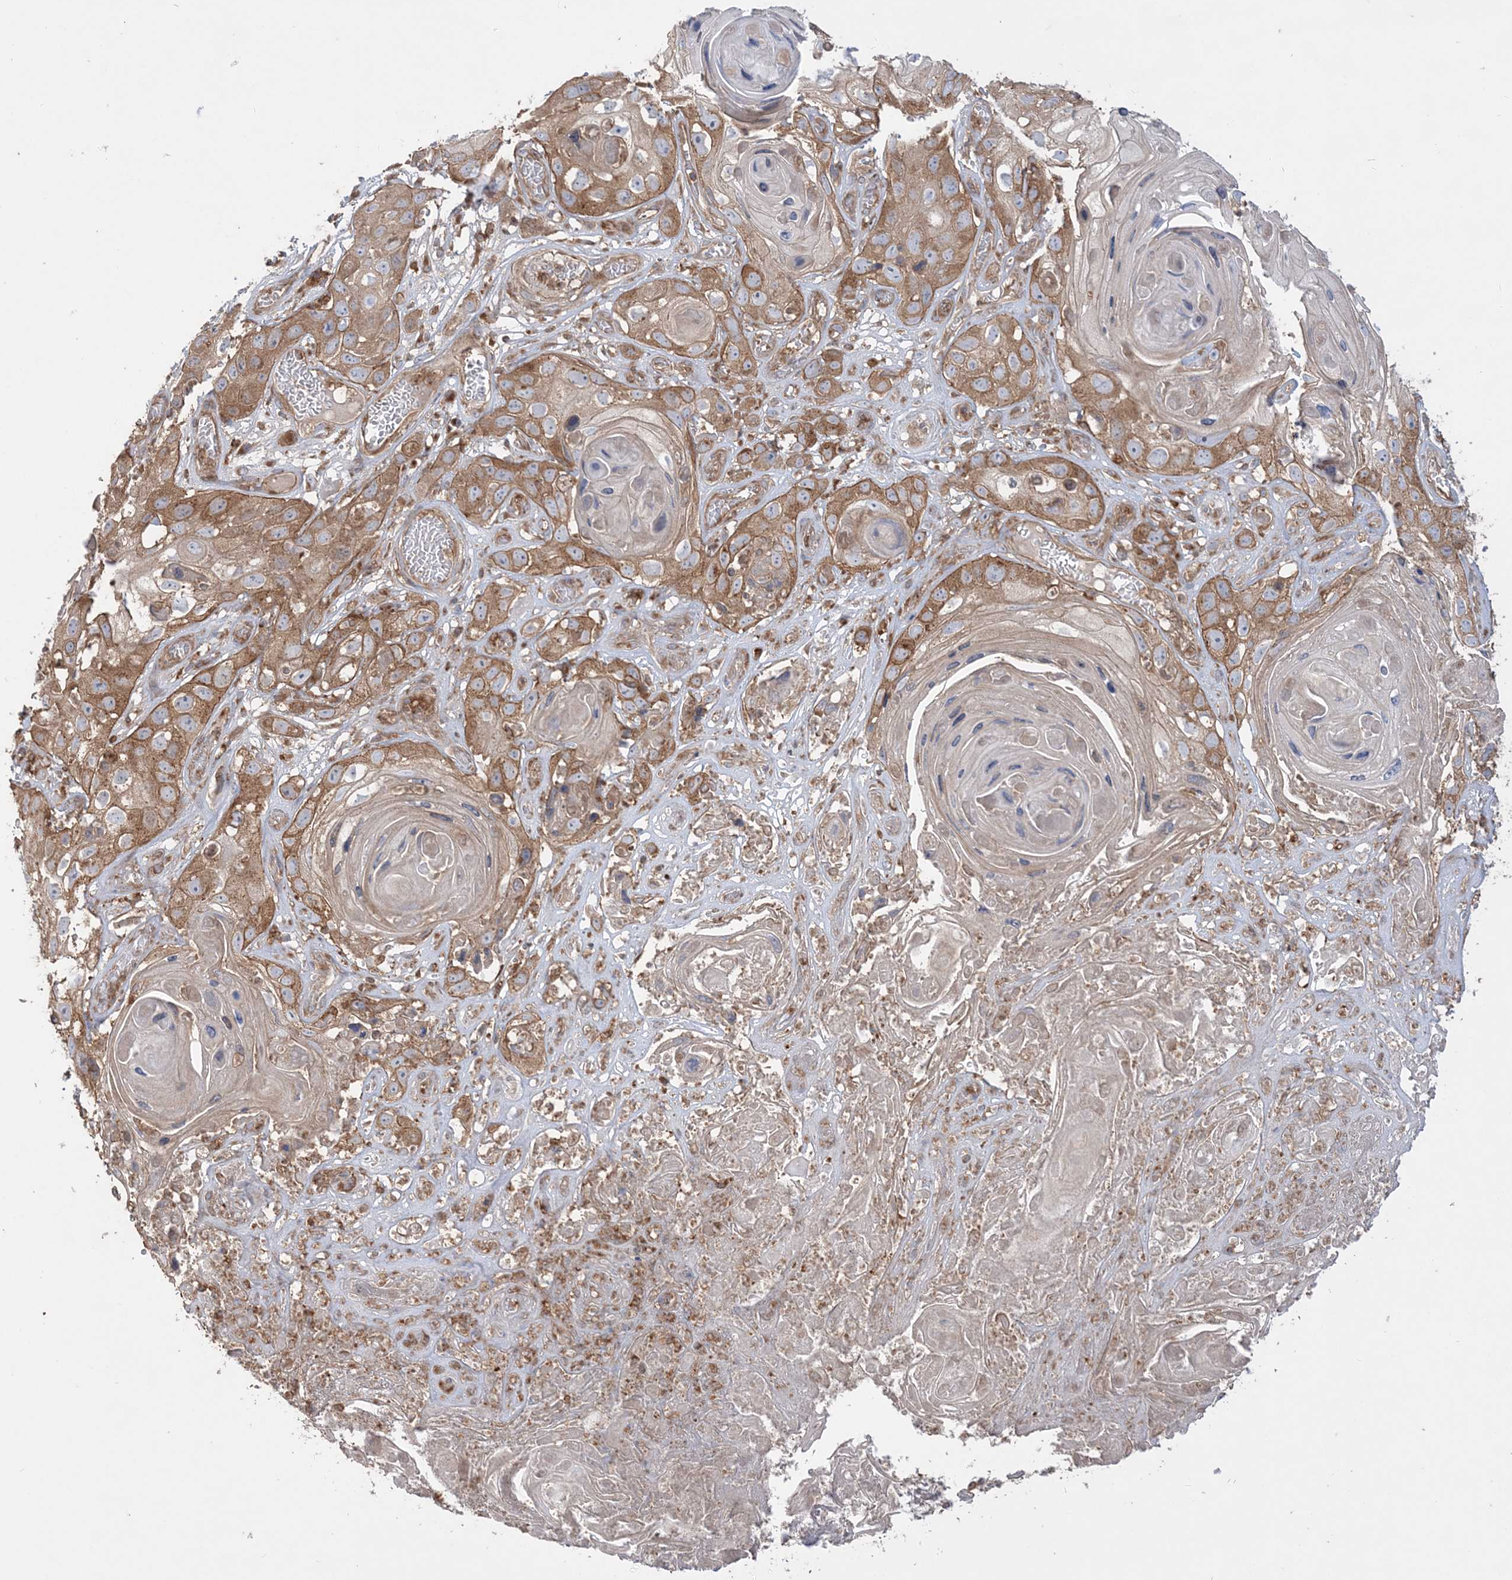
{"staining": {"intensity": "moderate", "quantity": ">75%", "location": "cytoplasmic/membranous"}, "tissue": "skin cancer", "cell_type": "Tumor cells", "image_type": "cancer", "snomed": [{"axis": "morphology", "description": "Squamous cell carcinoma, NOS"}, {"axis": "topography", "description": "Skin"}], "caption": "Tumor cells display medium levels of moderate cytoplasmic/membranous expression in approximately >75% of cells in human squamous cell carcinoma (skin).", "gene": "TBC1D5", "patient": {"sex": "male", "age": 55}}